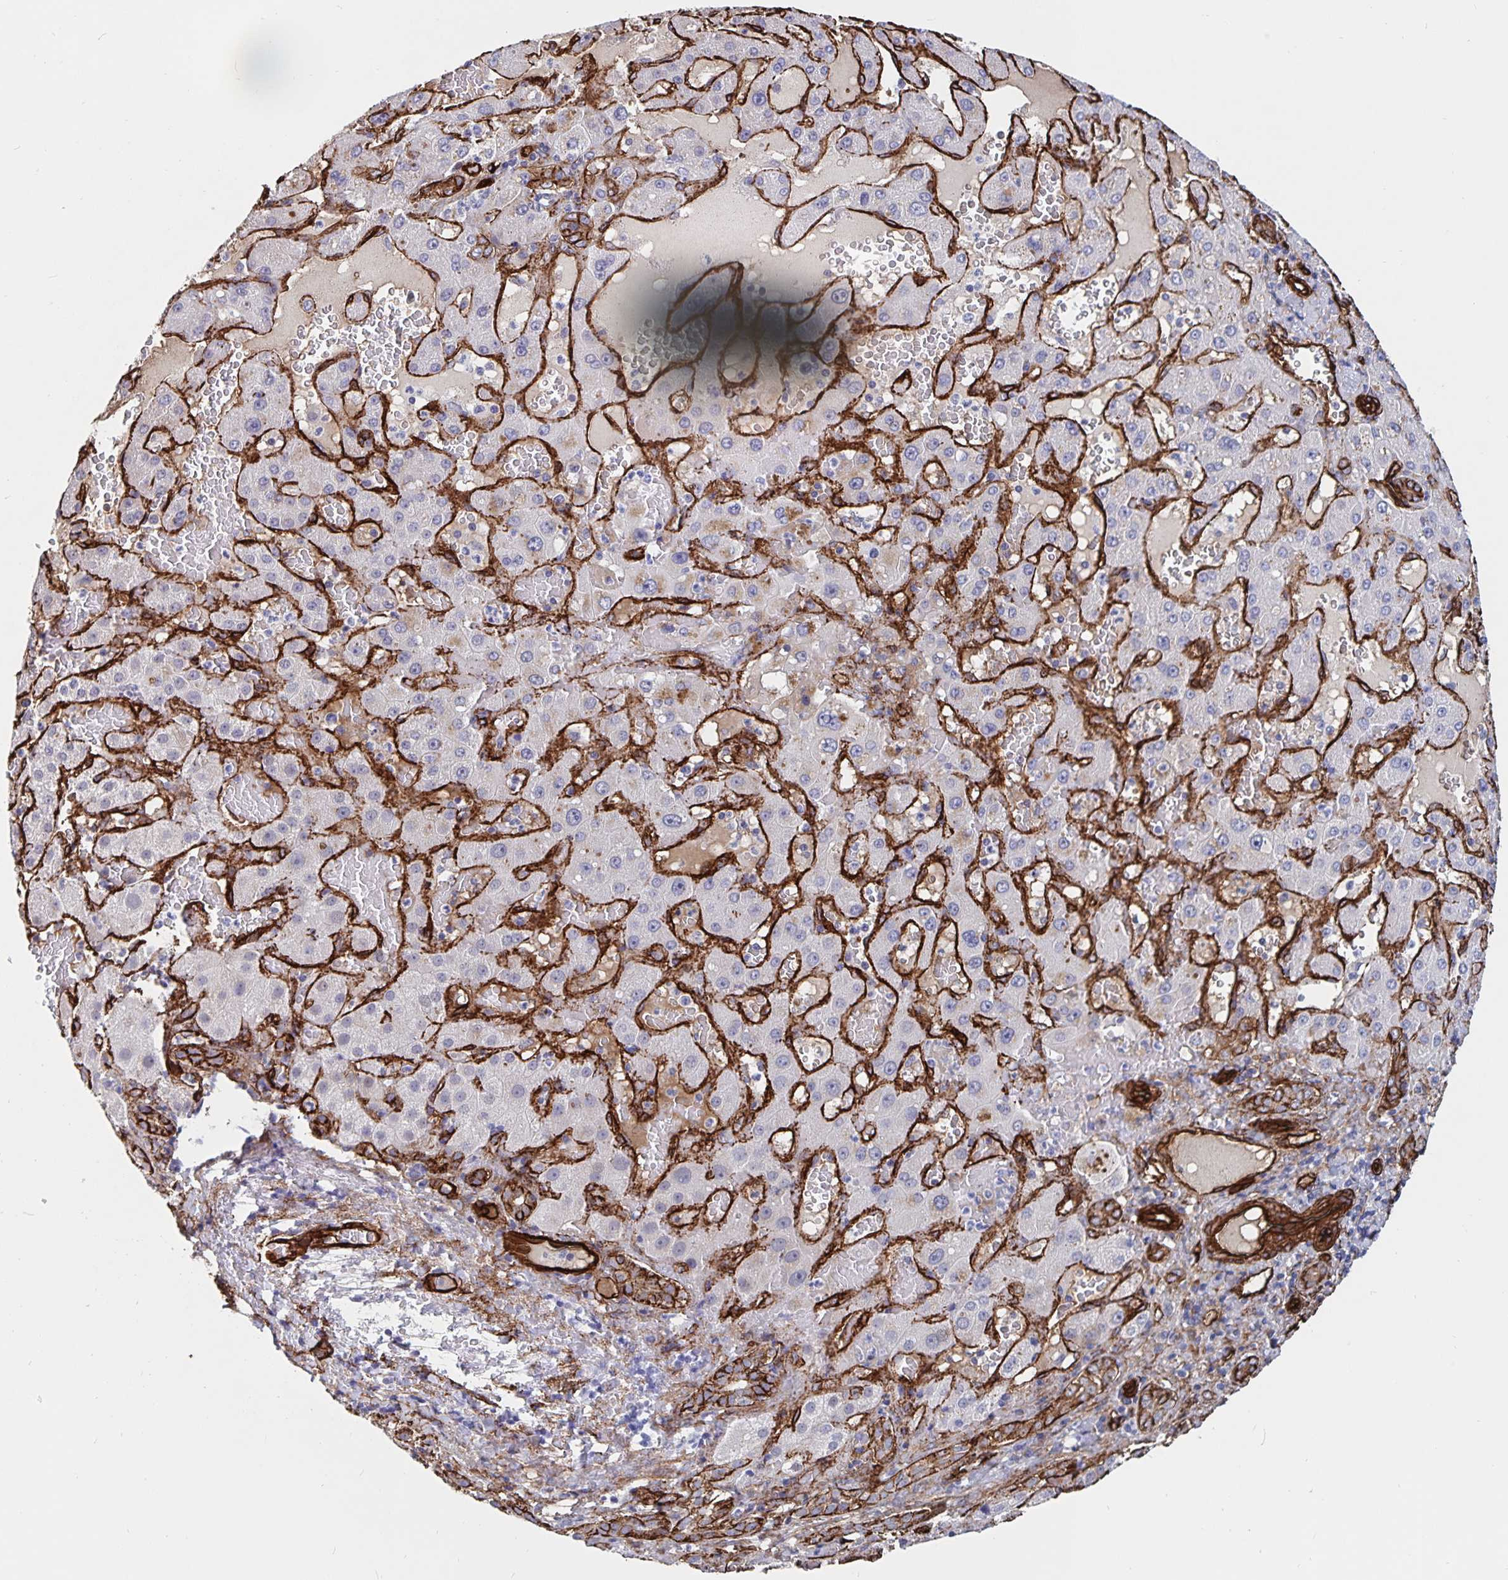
{"staining": {"intensity": "negative", "quantity": "none", "location": "none"}, "tissue": "liver cancer", "cell_type": "Tumor cells", "image_type": "cancer", "snomed": [{"axis": "morphology", "description": "Carcinoma, Hepatocellular, NOS"}, {"axis": "topography", "description": "Liver"}], "caption": "There is no significant positivity in tumor cells of liver cancer. (Immunohistochemistry, brightfield microscopy, high magnification).", "gene": "DCHS2", "patient": {"sex": "female", "age": 73}}